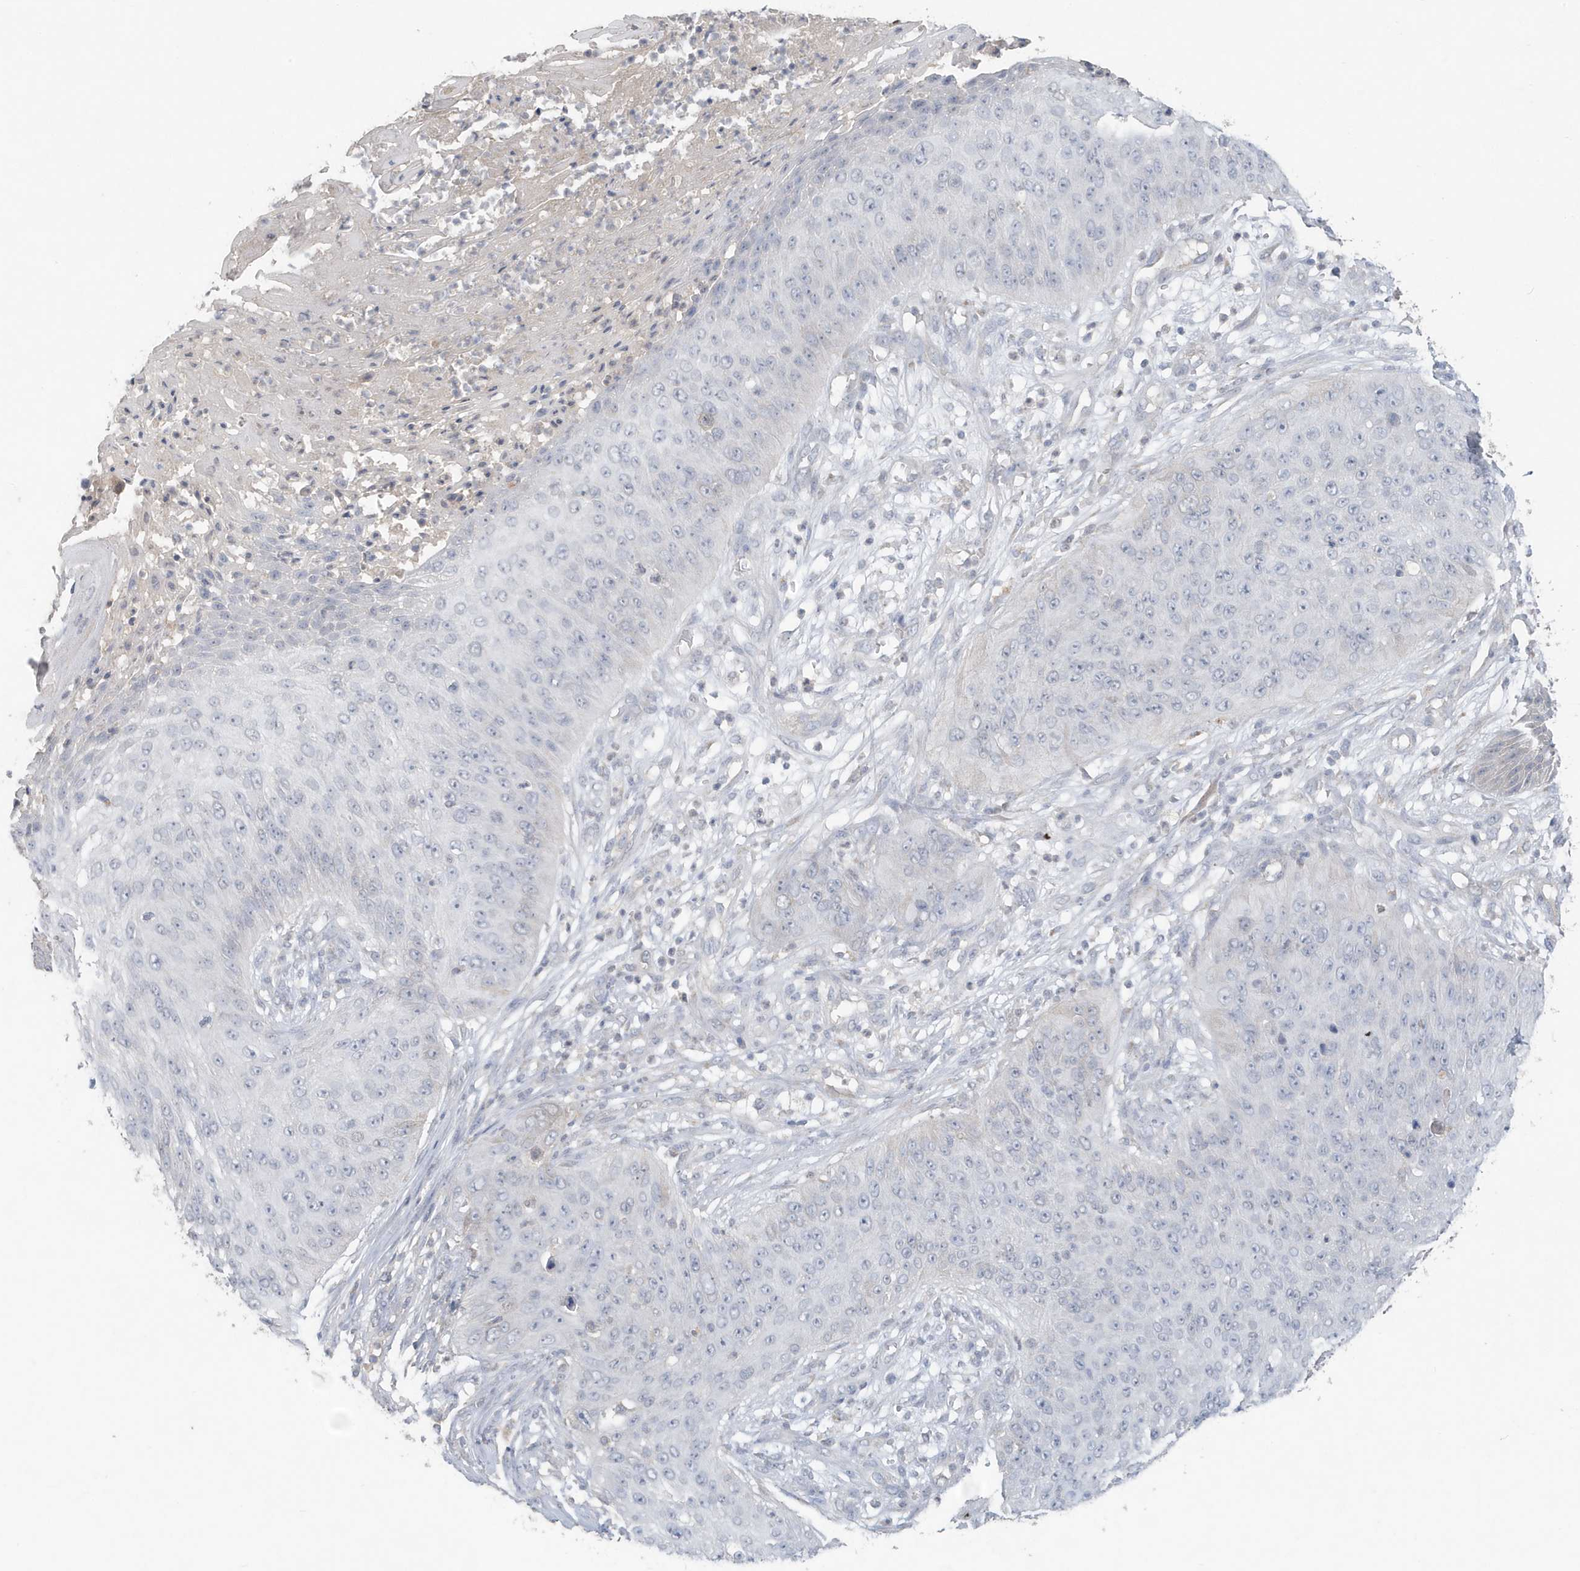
{"staining": {"intensity": "negative", "quantity": "none", "location": "none"}, "tissue": "skin cancer", "cell_type": "Tumor cells", "image_type": "cancer", "snomed": [{"axis": "morphology", "description": "Squamous cell carcinoma, NOS"}, {"axis": "topography", "description": "Skin"}], "caption": "Photomicrograph shows no protein expression in tumor cells of skin squamous cell carcinoma tissue.", "gene": "C1RL", "patient": {"sex": "female", "age": 80}}